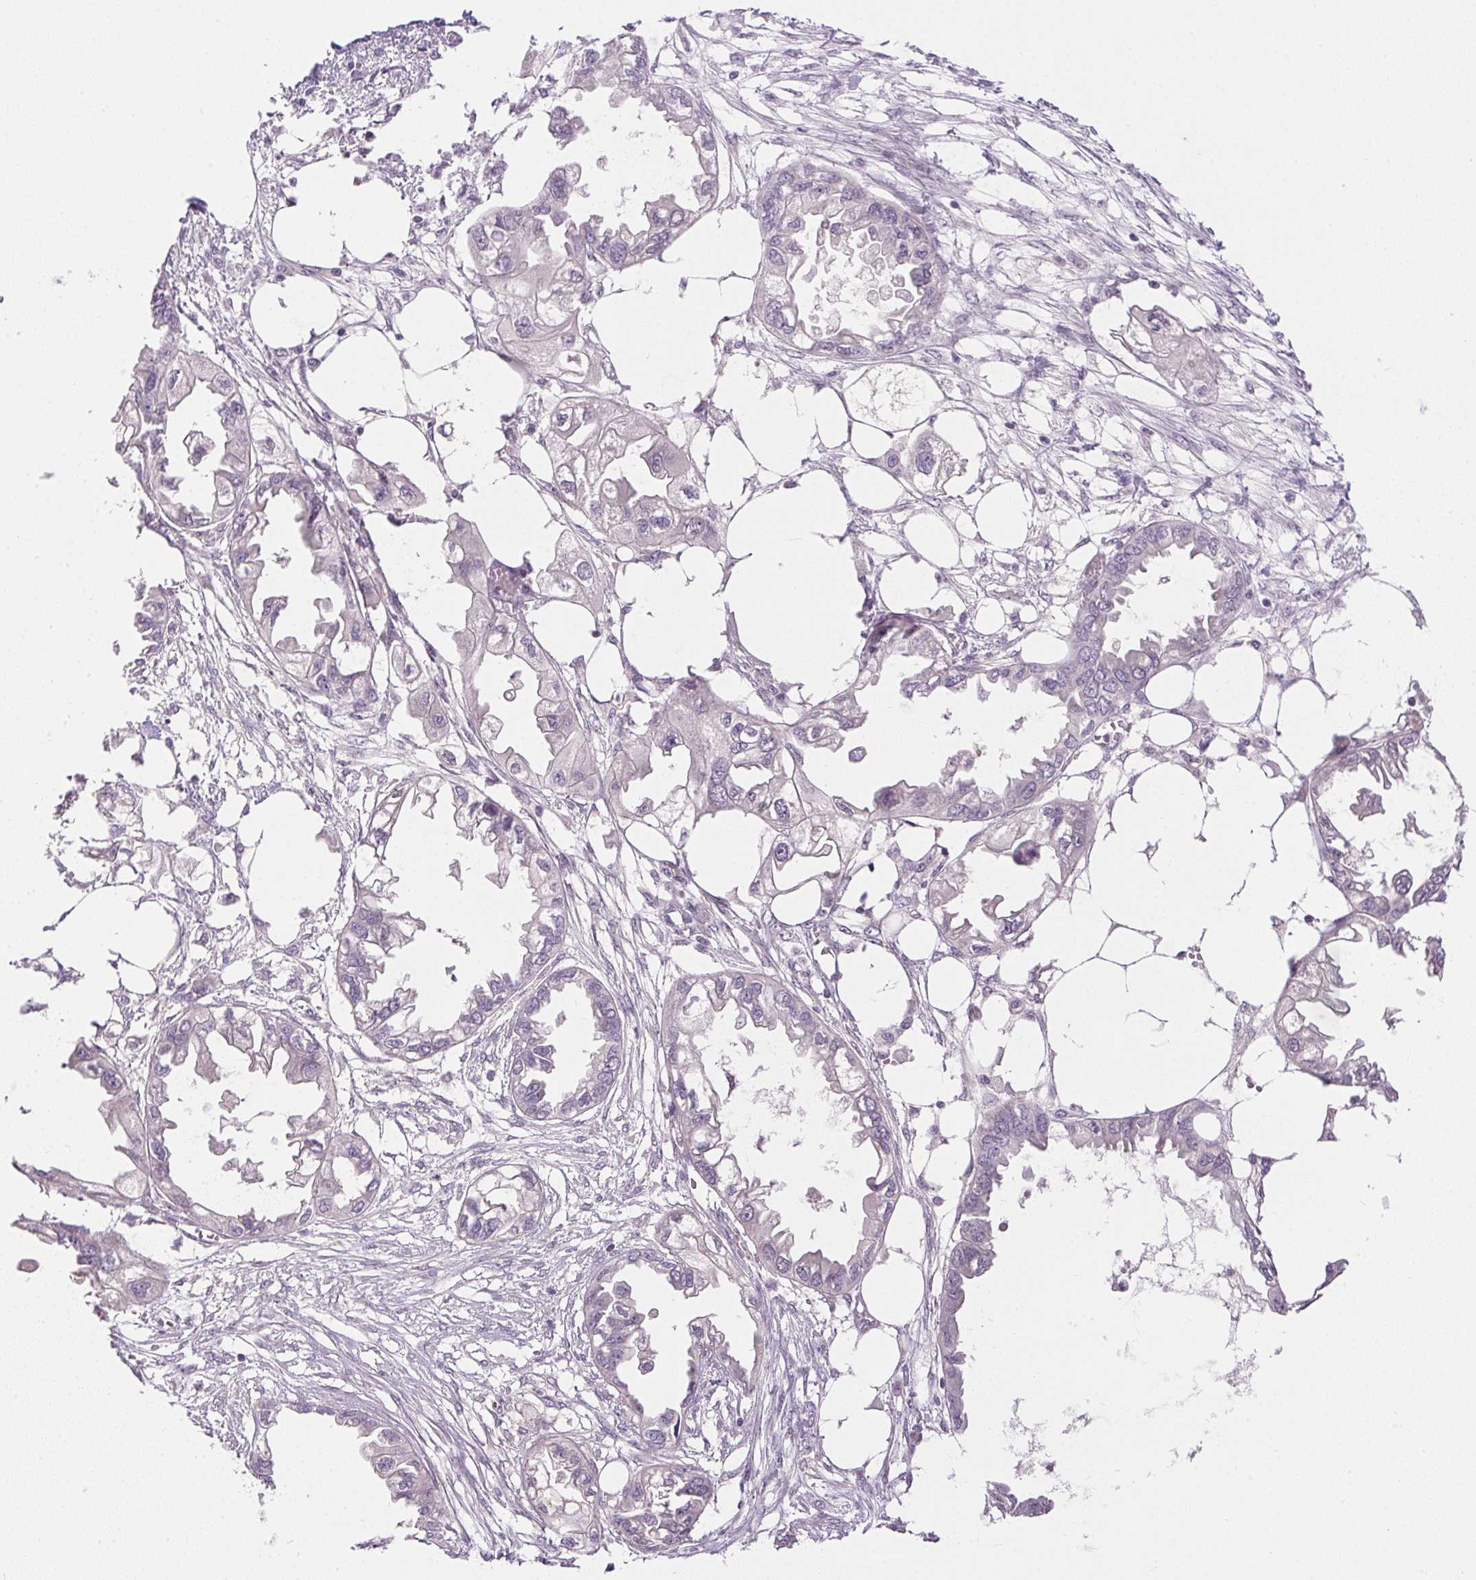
{"staining": {"intensity": "negative", "quantity": "none", "location": "none"}, "tissue": "endometrial cancer", "cell_type": "Tumor cells", "image_type": "cancer", "snomed": [{"axis": "morphology", "description": "Adenocarcinoma, NOS"}, {"axis": "morphology", "description": "Adenocarcinoma, metastatic, NOS"}, {"axis": "topography", "description": "Adipose tissue"}, {"axis": "topography", "description": "Endometrium"}], "caption": "Protein analysis of metastatic adenocarcinoma (endometrial) exhibits no significant staining in tumor cells. (DAB (3,3'-diaminobenzidine) IHC with hematoxylin counter stain).", "gene": "PRL", "patient": {"sex": "female", "age": 67}}